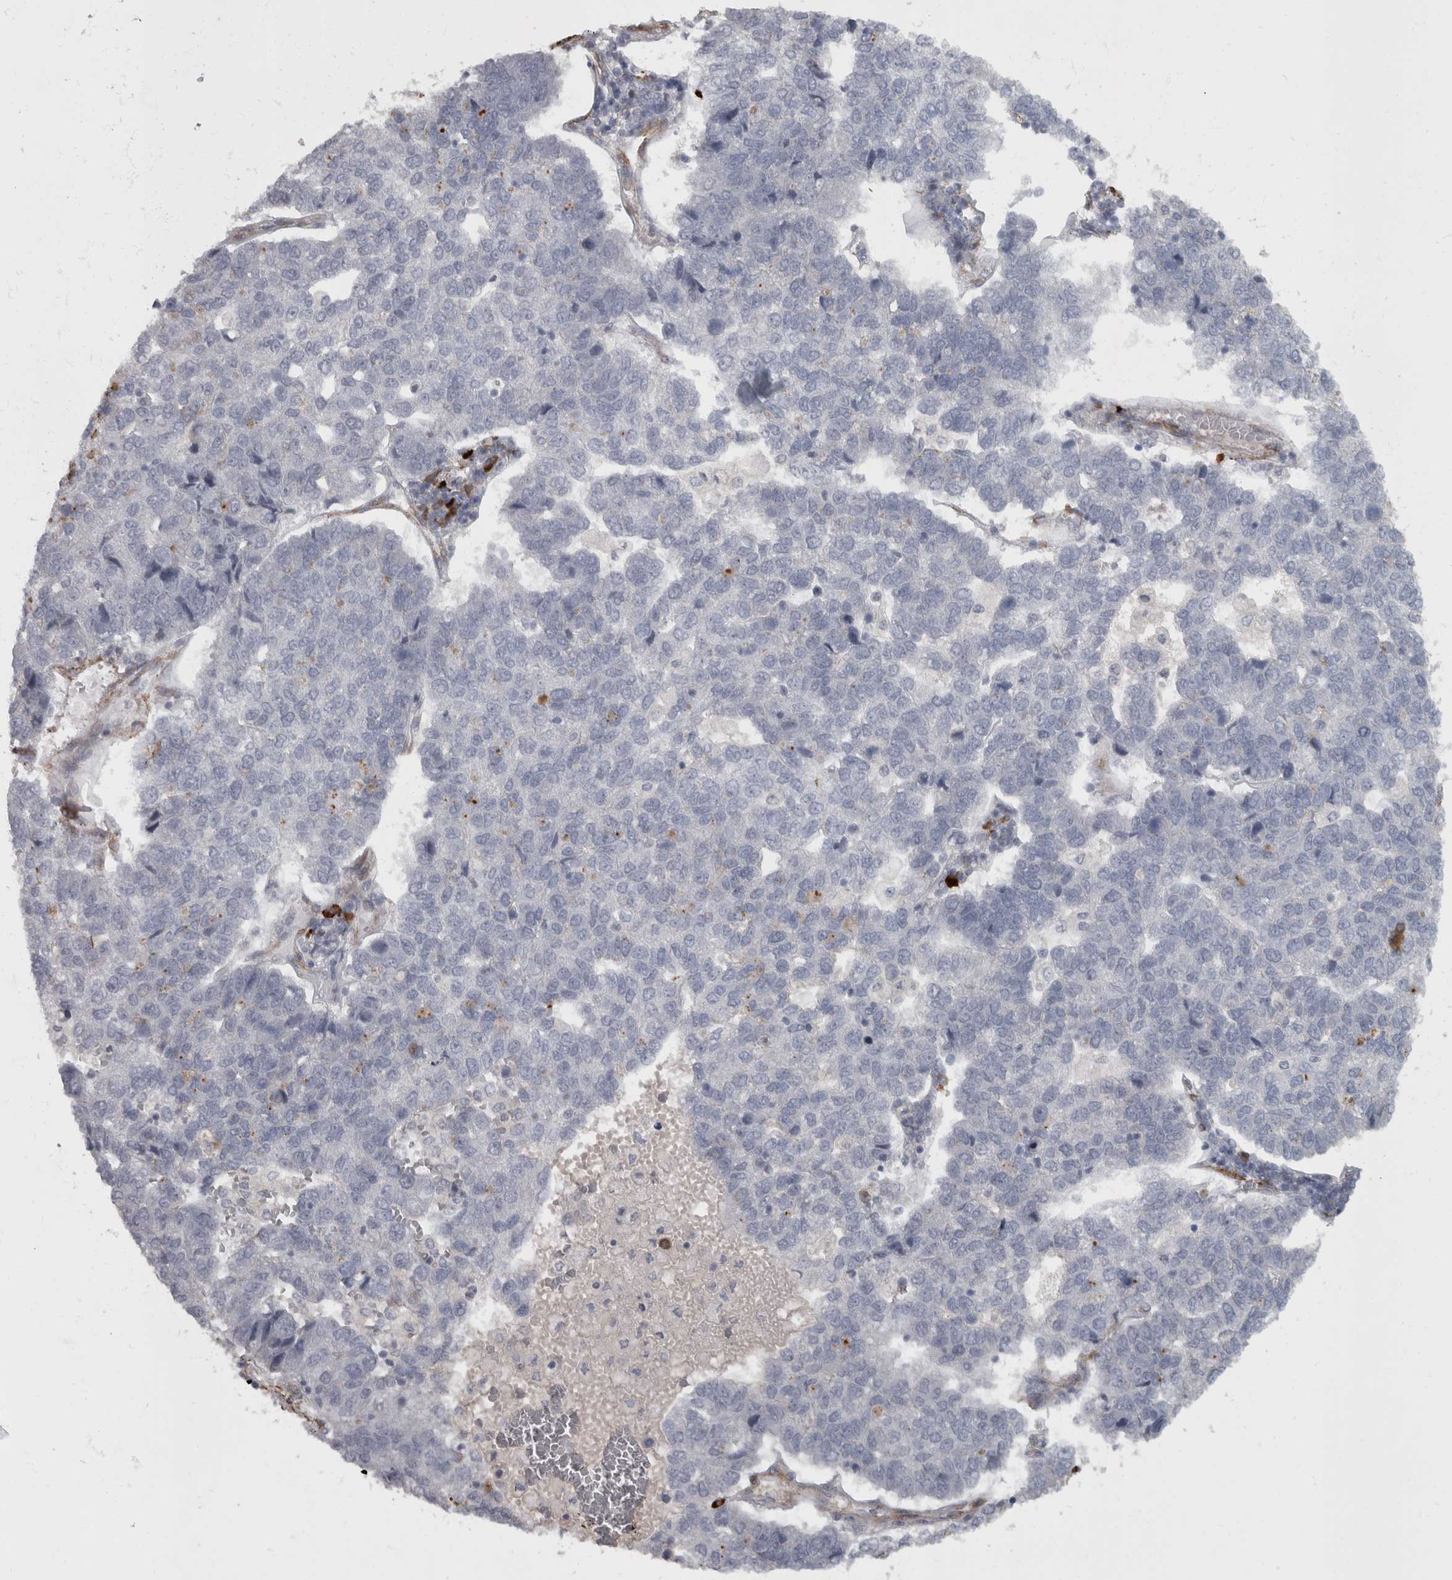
{"staining": {"intensity": "negative", "quantity": "none", "location": "none"}, "tissue": "pancreatic cancer", "cell_type": "Tumor cells", "image_type": "cancer", "snomed": [{"axis": "morphology", "description": "Adenocarcinoma, NOS"}, {"axis": "topography", "description": "Pancreas"}], "caption": "Micrograph shows no protein expression in tumor cells of adenocarcinoma (pancreatic) tissue.", "gene": "MASTL", "patient": {"sex": "female", "age": 61}}